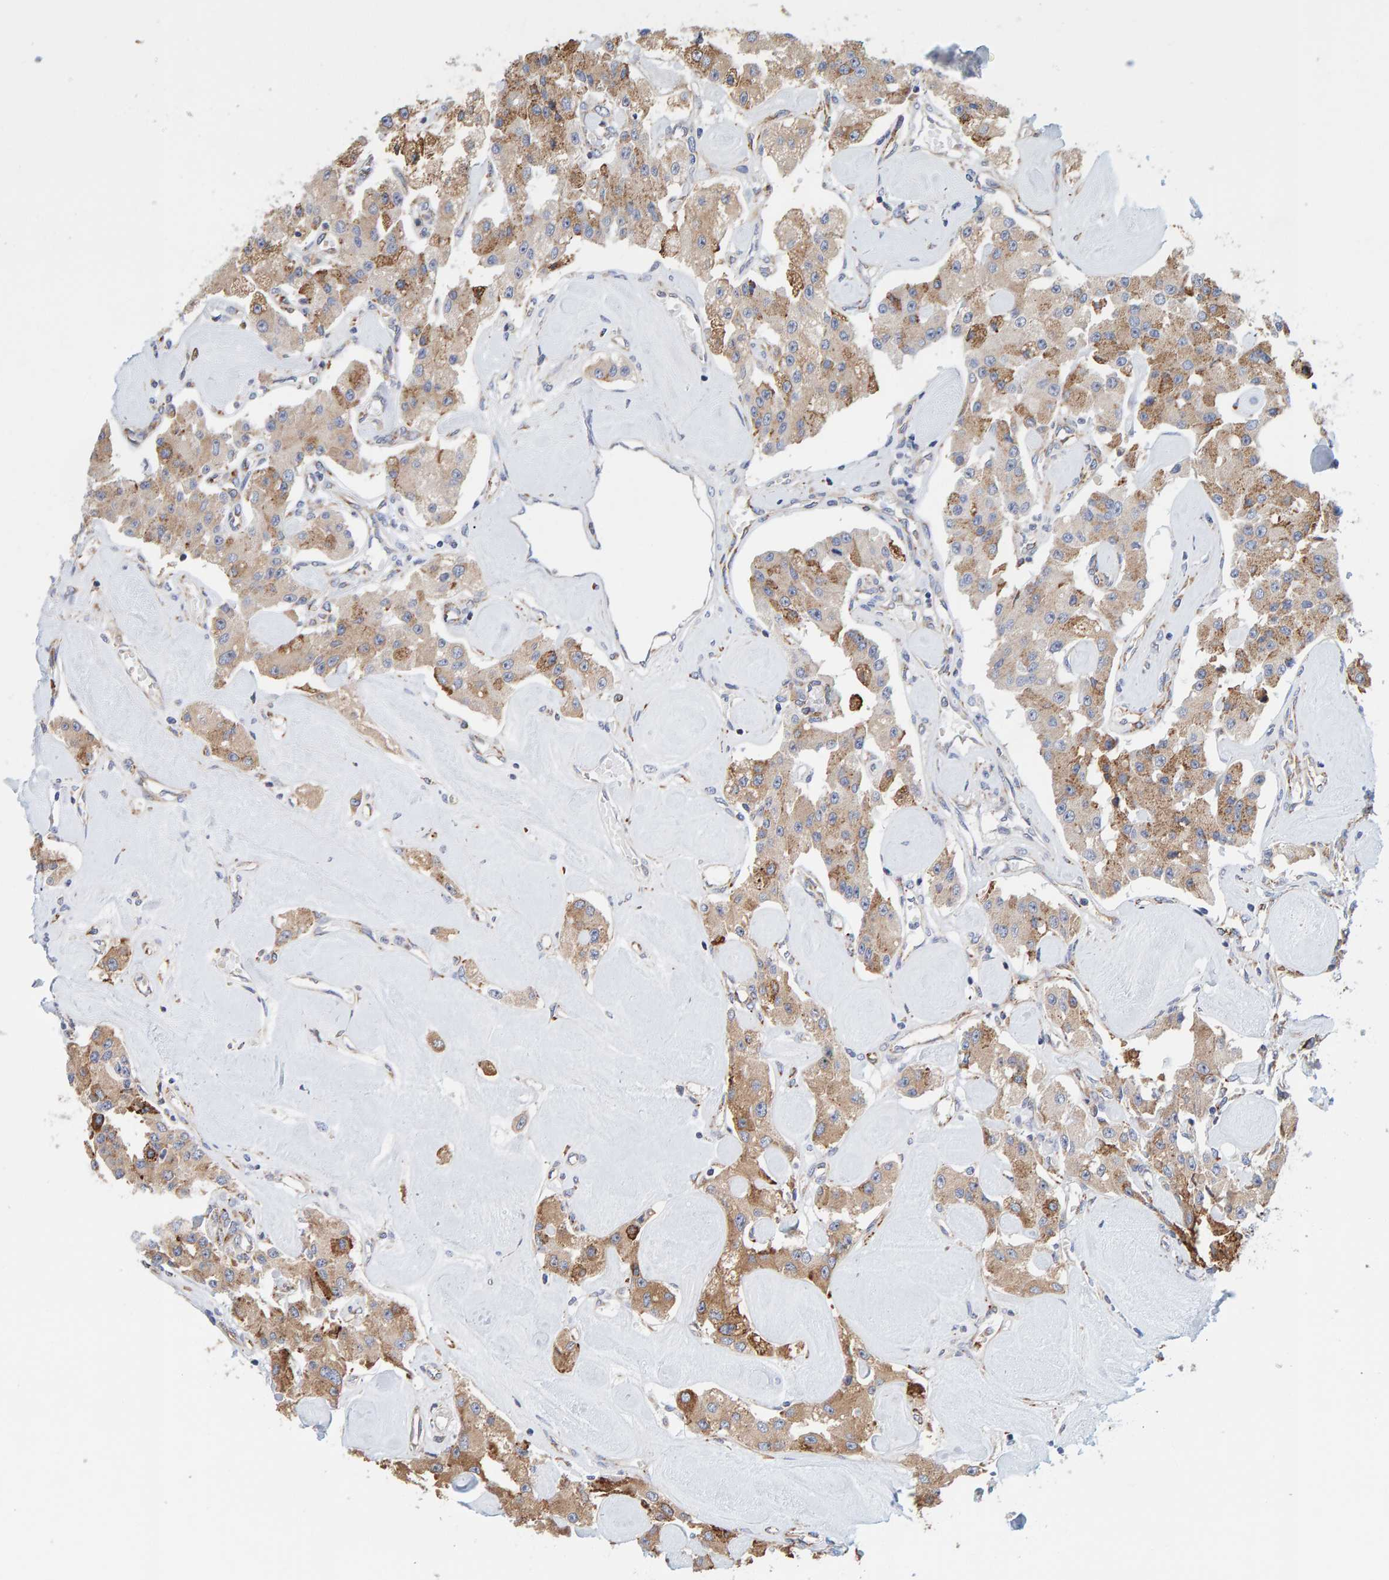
{"staining": {"intensity": "moderate", "quantity": ">75%", "location": "cytoplasmic/membranous"}, "tissue": "carcinoid", "cell_type": "Tumor cells", "image_type": "cancer", "snomed": [{"axis": "morphology", "description": "Carcinoid, malignant, NOS"}, {"axis": "topography", "description": "Pancreas"}], "caption": "Immunohistochemistry (IHC) image of neoplastic tissue: human carcinoid stained using IHC reveals medium levels of moderate protein expression localized specifically in the cytoplasmic/membranous of tumor cells, appearing as a cytoplasmic/membranous brown color.", "gene": "SGPL1", "patient": {"sex": "male", "age": 41}}